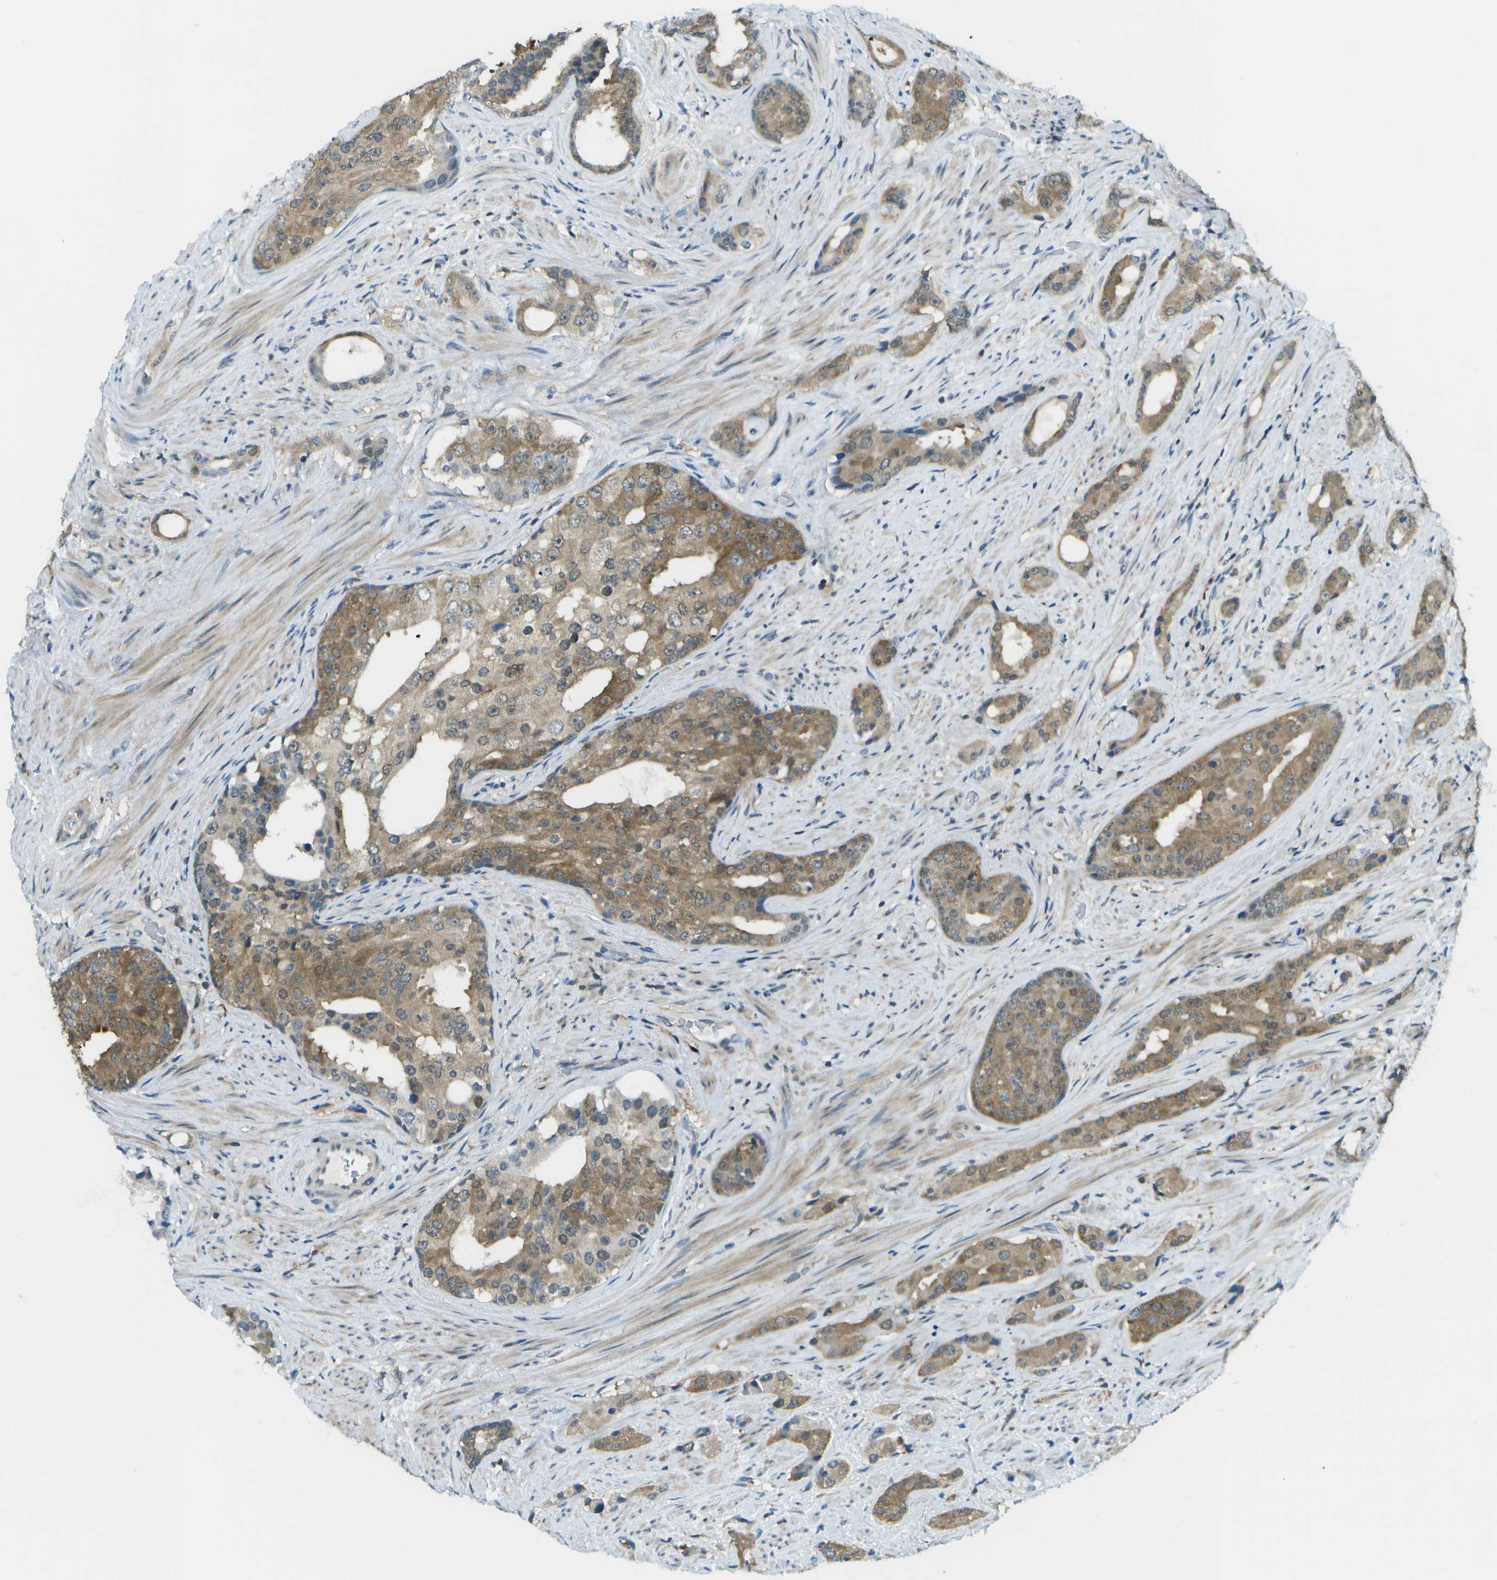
{"staining": {"intensity": "moderate", "quantity": "25%-75%", "location": "cytoplasmic/membranous"}, "tissue": "prostate cancer", "cell_type": "Tumor cells", "image_type": "cancer", "snomed": [{"axis": "morphology", "description": "Adenocarcinoma, High grade"}, {"axis": "topography", "description": "Prostate"}], "caption": "Brown immunohistochemical staining in prostate cancer (high-grade adenocarcinoma) demonstrates moderate cytoplasmic/membranous staining in about 25%-75% of tumor cells. The staining was performed using DAB to visualize the protein expression in brown, while the nuclei were stained in blue with hematoxylin (Magnification: 20x).", "gene": "CDH23", "patient": {"sex": "male", "age": 71}}